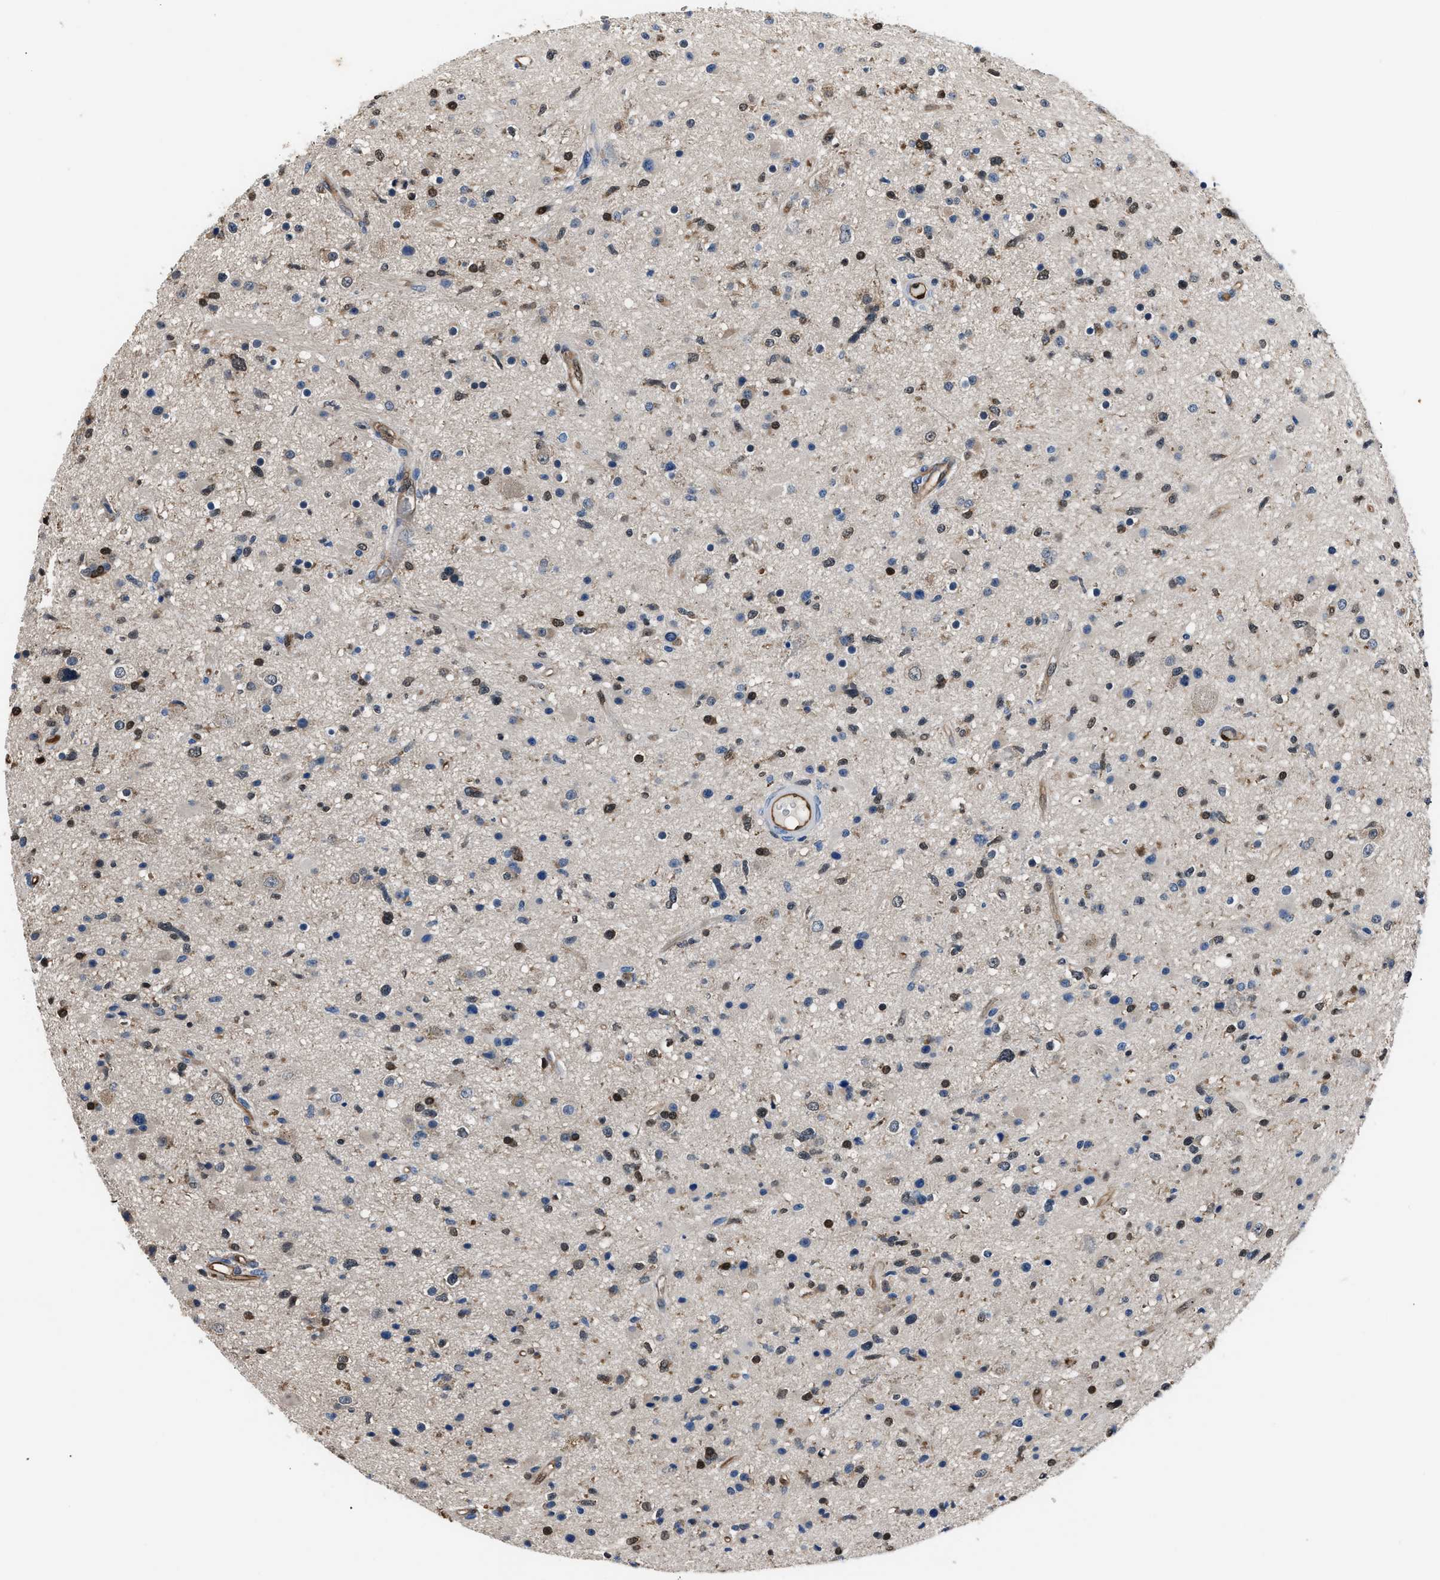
{"staining": {"intensity": "strong", "quantity": "<25%", "location": "cytoplasmic/membranous"}, "tissue": "glioma", "cell_type": "Tumor cells", "image_type": "cancer", "snomed": [{"axis": "morphology", "description": "Glioma, malignant, High grade"}, {"axis": "topography", "description": "Brain"}], "caption": "Tumor cells show medium levels of strong cytoplasmic/membranous expression in approximately <25% of cells in human glioma. The protein of interest is stained brown, and the nuclei are stained in blue (DAB IHC with brightfield microscopy, high magnification).", "gene": "PPA1", "patient": {"sex": "male", "age": 33}}